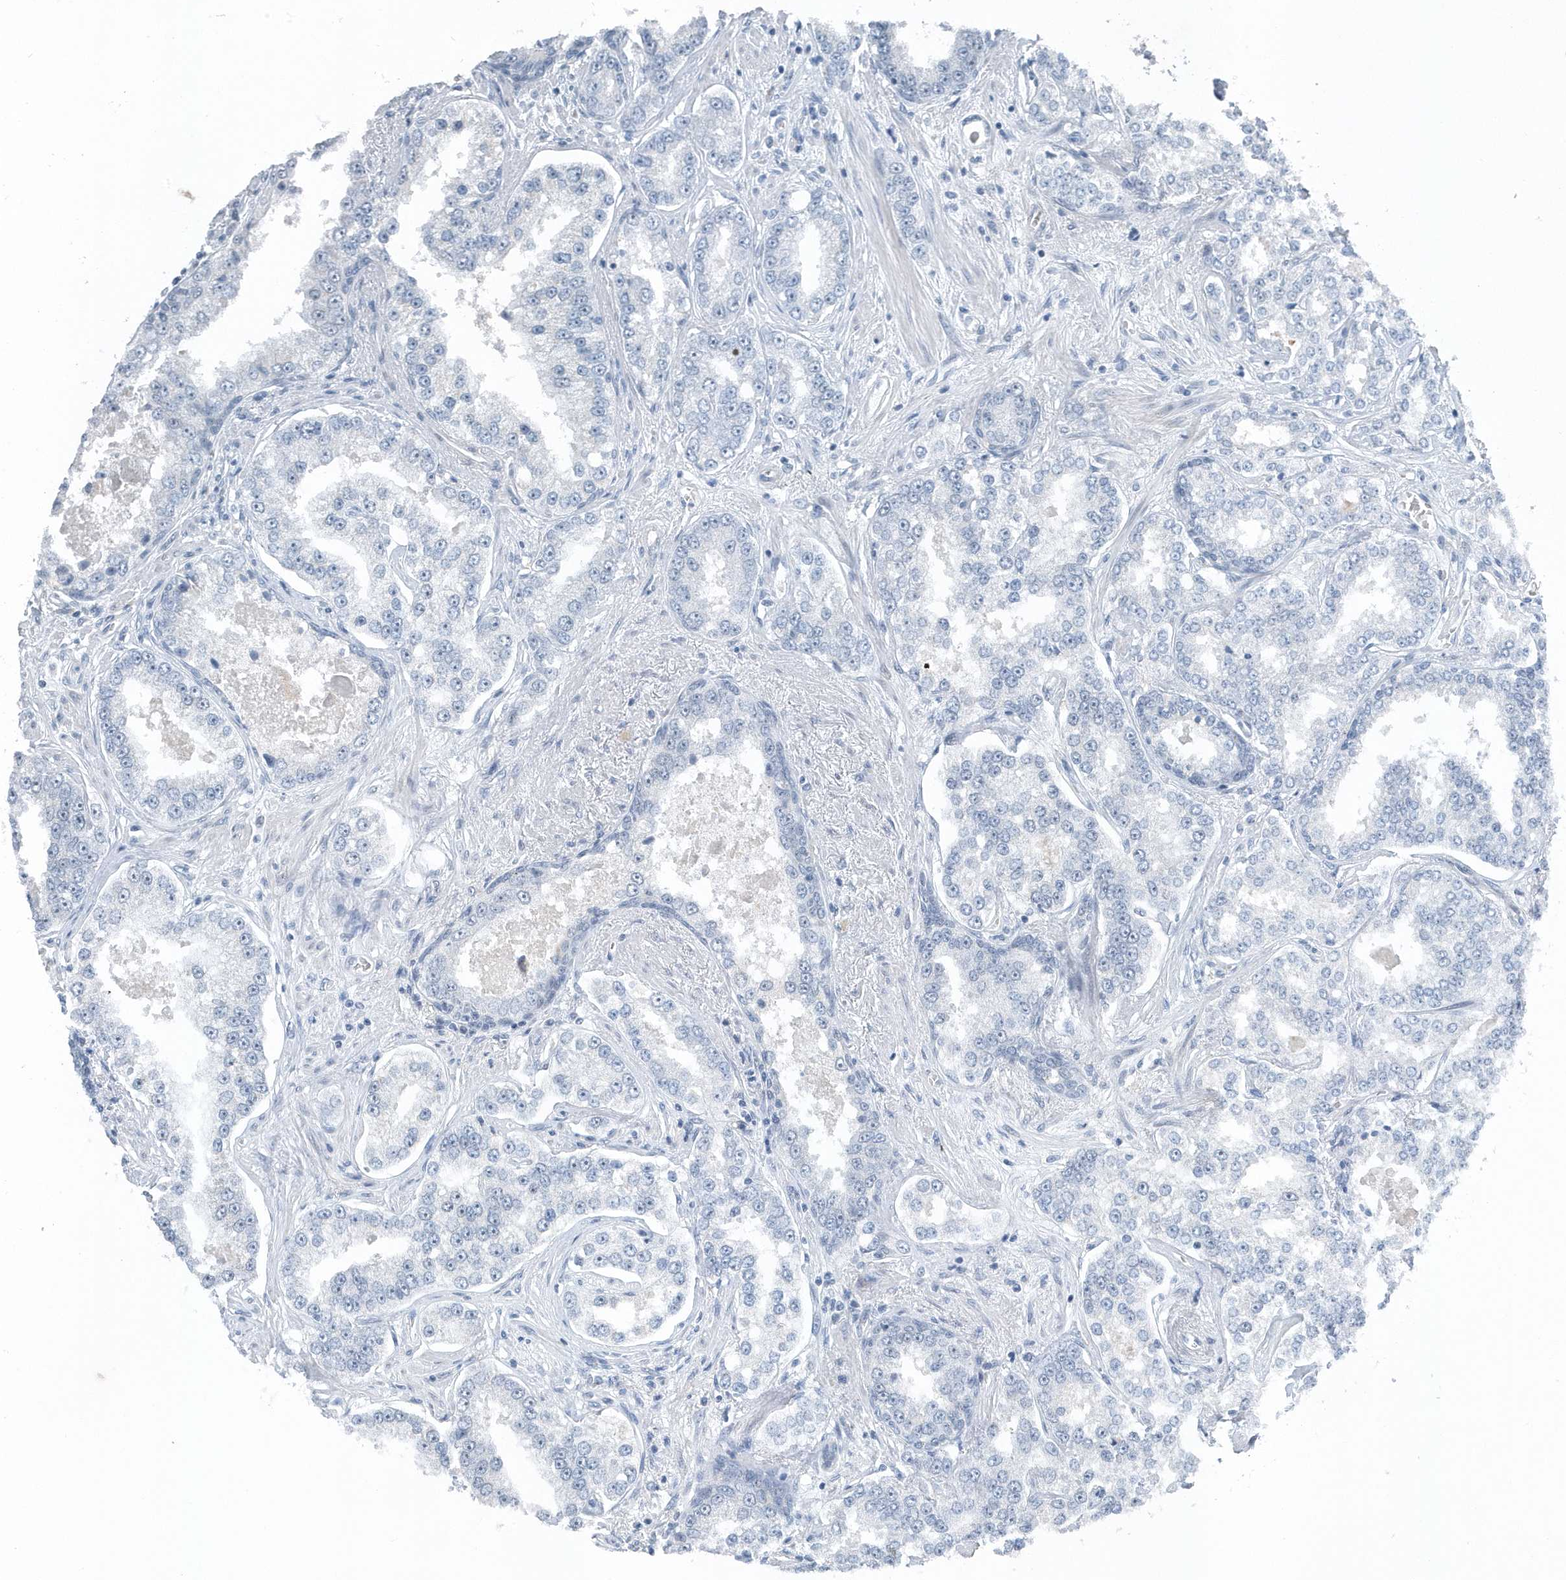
{"staining": {"intensity": "negative", "quantity": "none", "location": "none"}, "tissue": "prostate cancer", "cell_type": "Tumor cells", "image_type": "cancer", "snomed": [{"axis": "morphology", "description": "Normal tissue, NOS"}, {"axis": "morphology", "description": "Adenocarcinoma, High grade"}, {"axis": "topography", "description": "Prostate"}], "caption": "Immunohistochemical staining of adenocarcinoma (high-grade) (prostate) exhibits no significant expression in tumor cells.", "gene": "RPF2", "patient": {"sex": "male", "age": 83}}